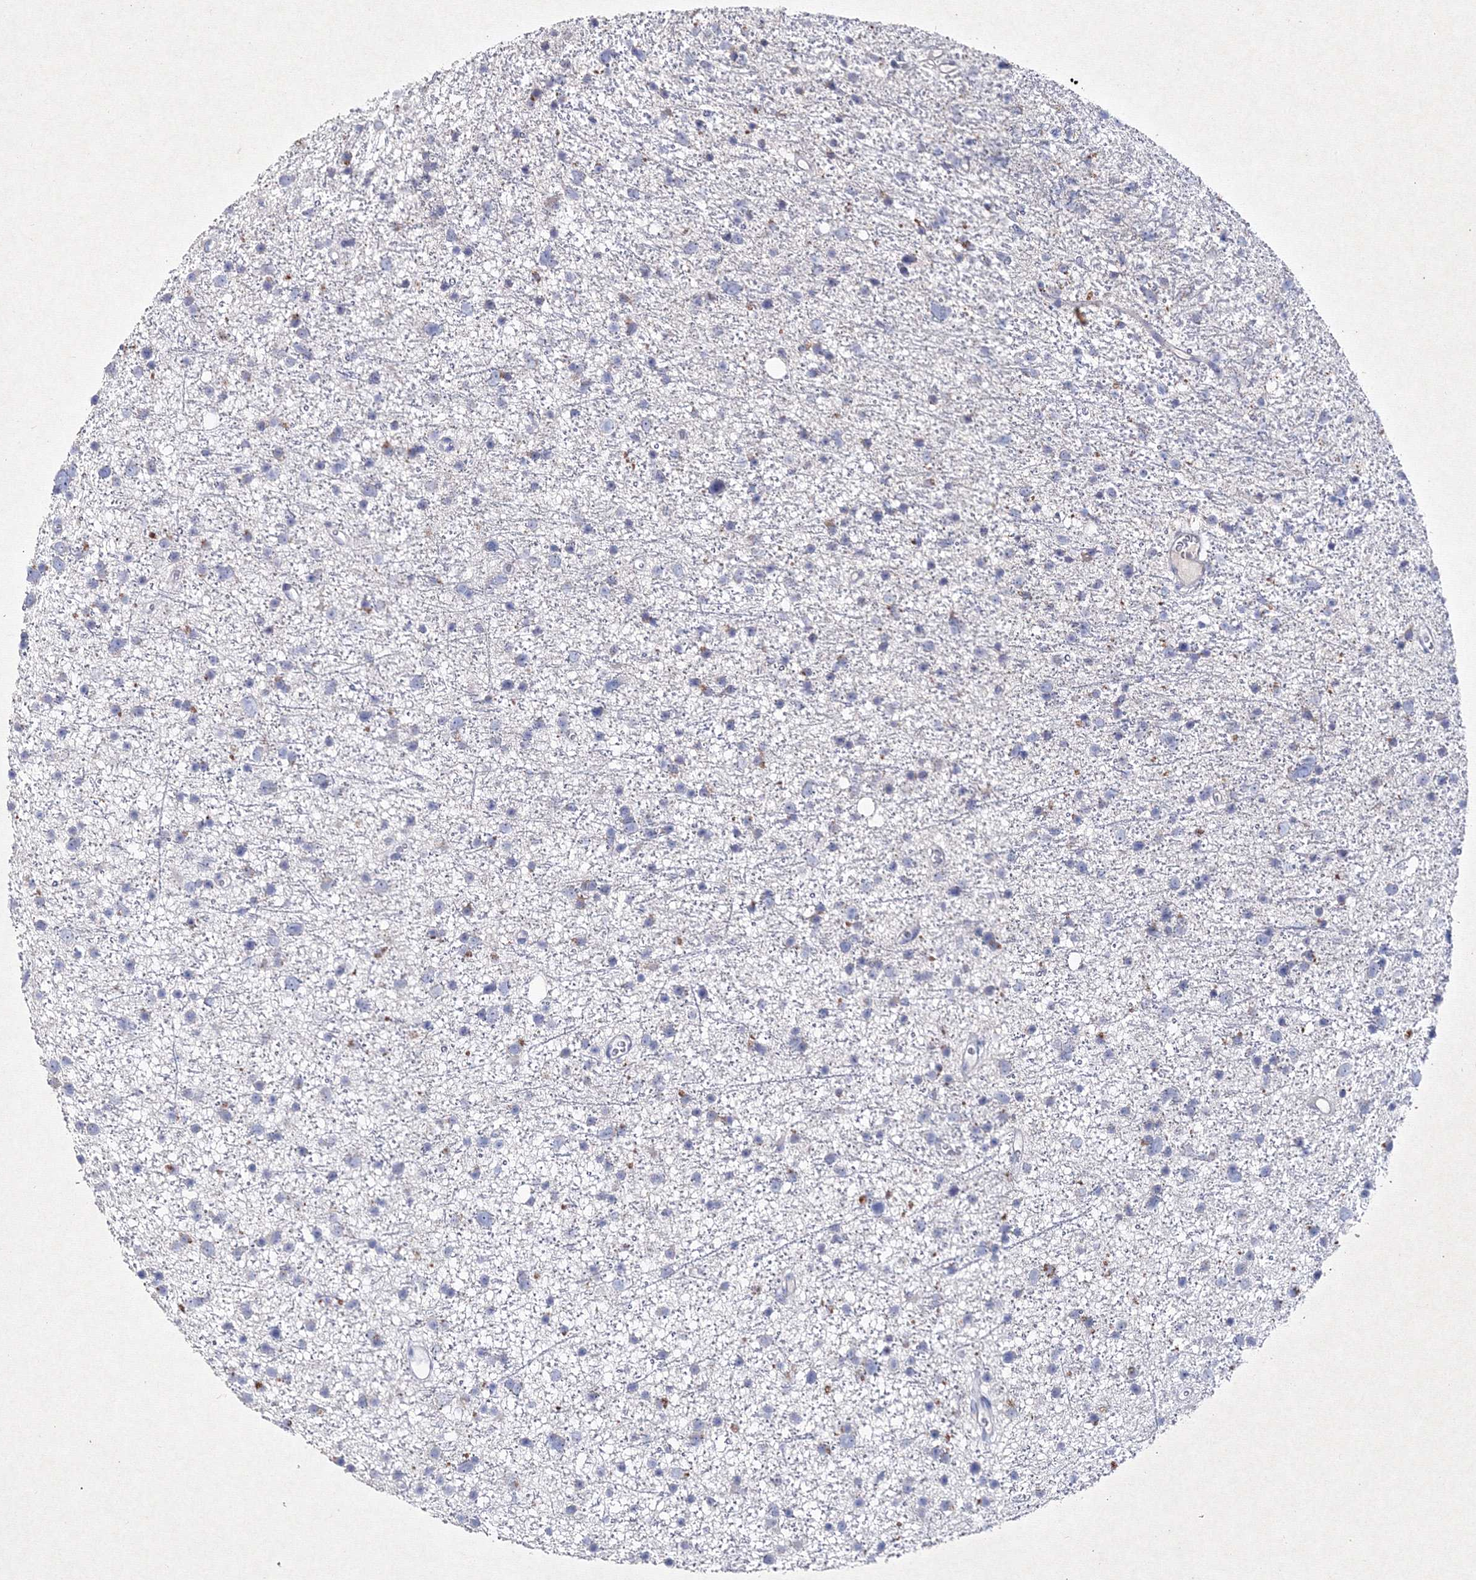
{"staining": {"intensity": "negative", "quantity": "none", "location": "none"}, "tissue": "glioma", "cell_type": "Tumor cells", "image_type": "cancer", "snomed": [{"axis": "morphology", "description": "Glioma, malignant, Low grade"}, {"axis": "topography", "description": "Cerebral cortex"}], "caption": "A photomicrograph of human glioma is negative for staining in tumor cells.", "gene": "SMIM29", "patient": {"sex": "female", "age": 39}}